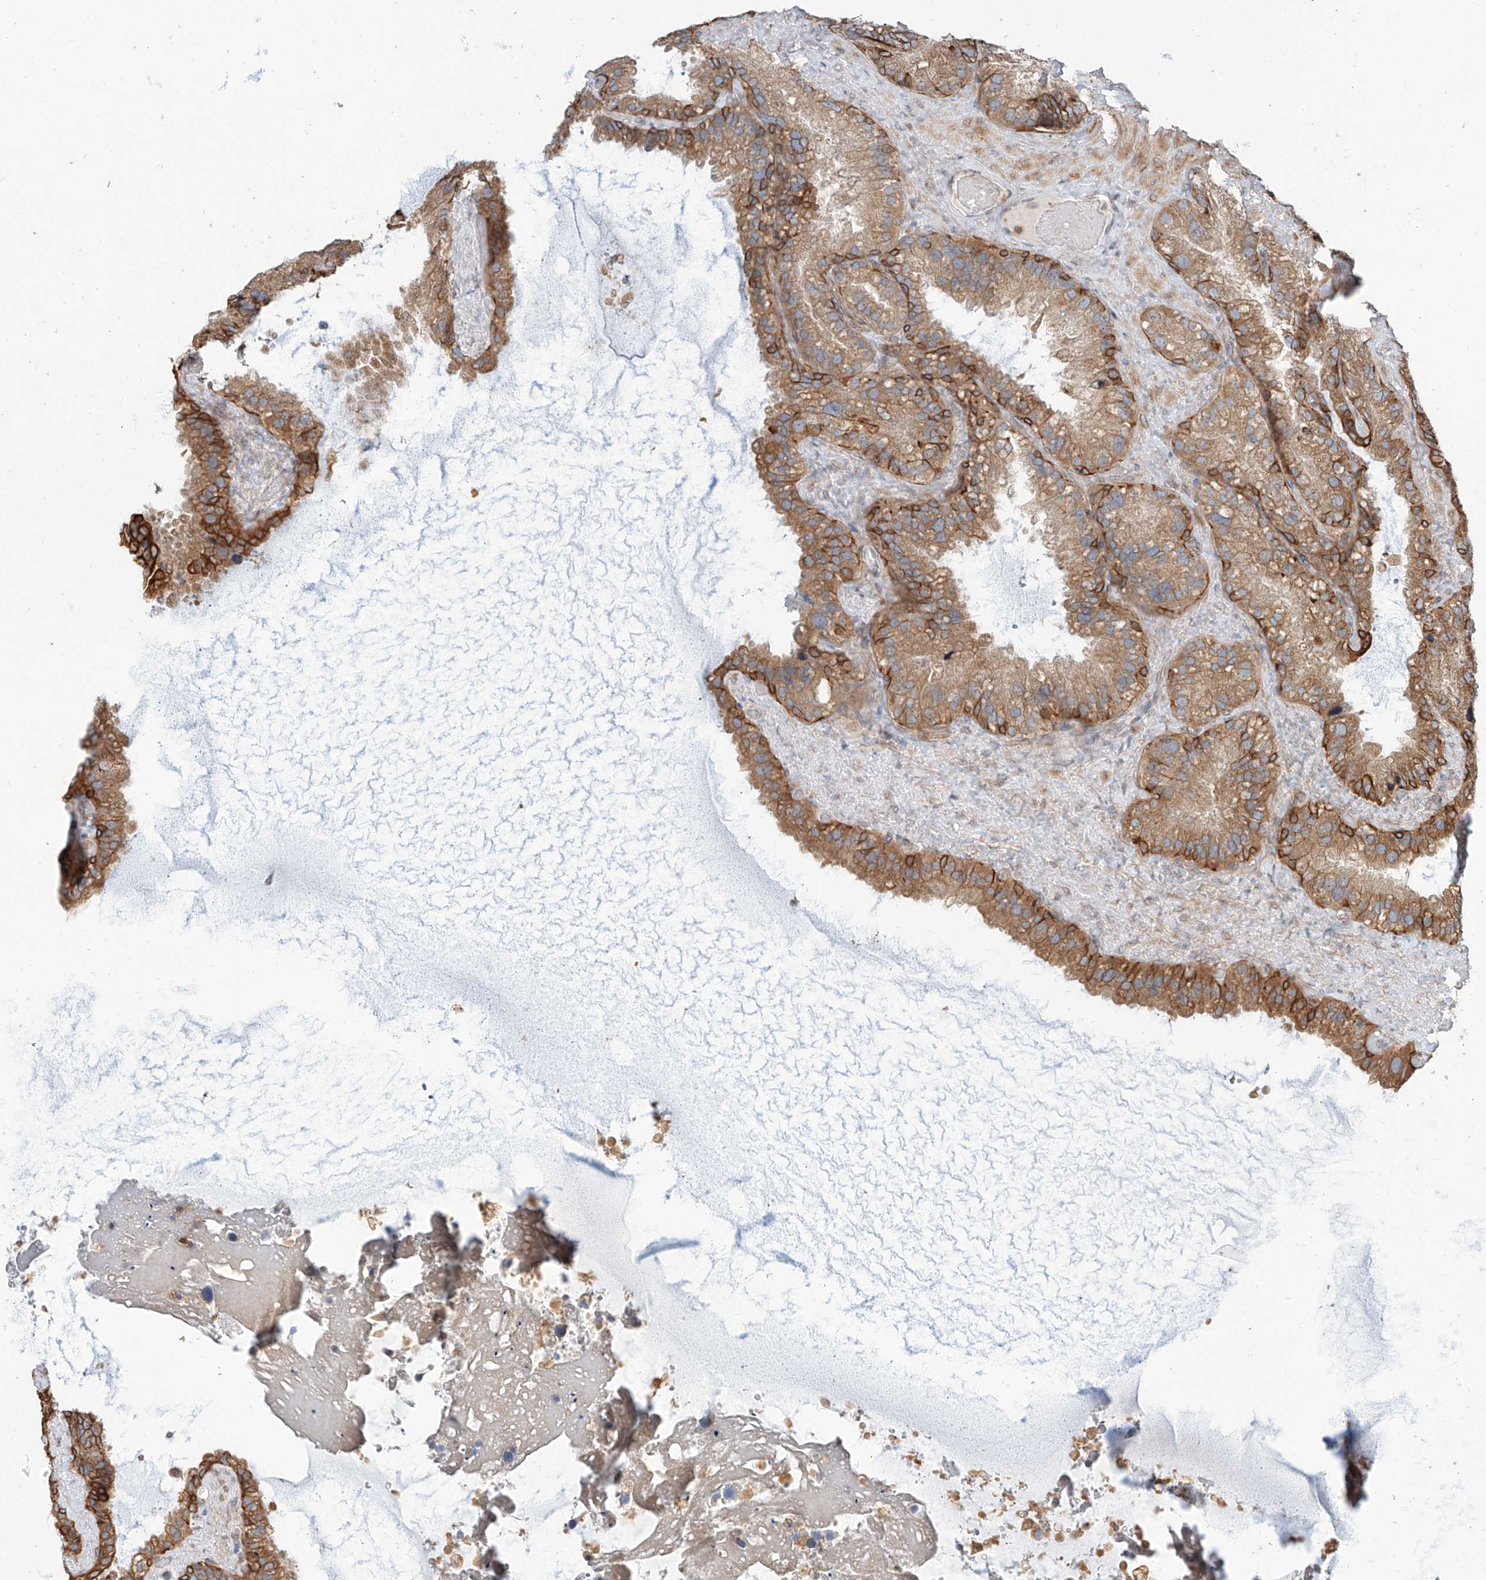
{"staining": {"intensity": "strong", "quantity": "25%-75%", "location": "cytoplasmic/membranous"}, "tissue": "seminal vesicle", "cell_type": "Glandular cells", "image_type": "normal", "snomed": [{"axis": "morphology", "description": "Normal tissue, NOS"}, {"axis": "topography", "description": "Prostate"}, {"axis": "topography", "description": "Seminal veicle"}], "caption": "An IHC histopathology image of benign tissue is shown. Protein staining in brown highlights strong cytoplasmic/membranous positivity in seminal vesicle within glandular cells. Nuclei are stained in blue.", "gene": "CEP162", "patient": {"sex": "male", "age": 68}}